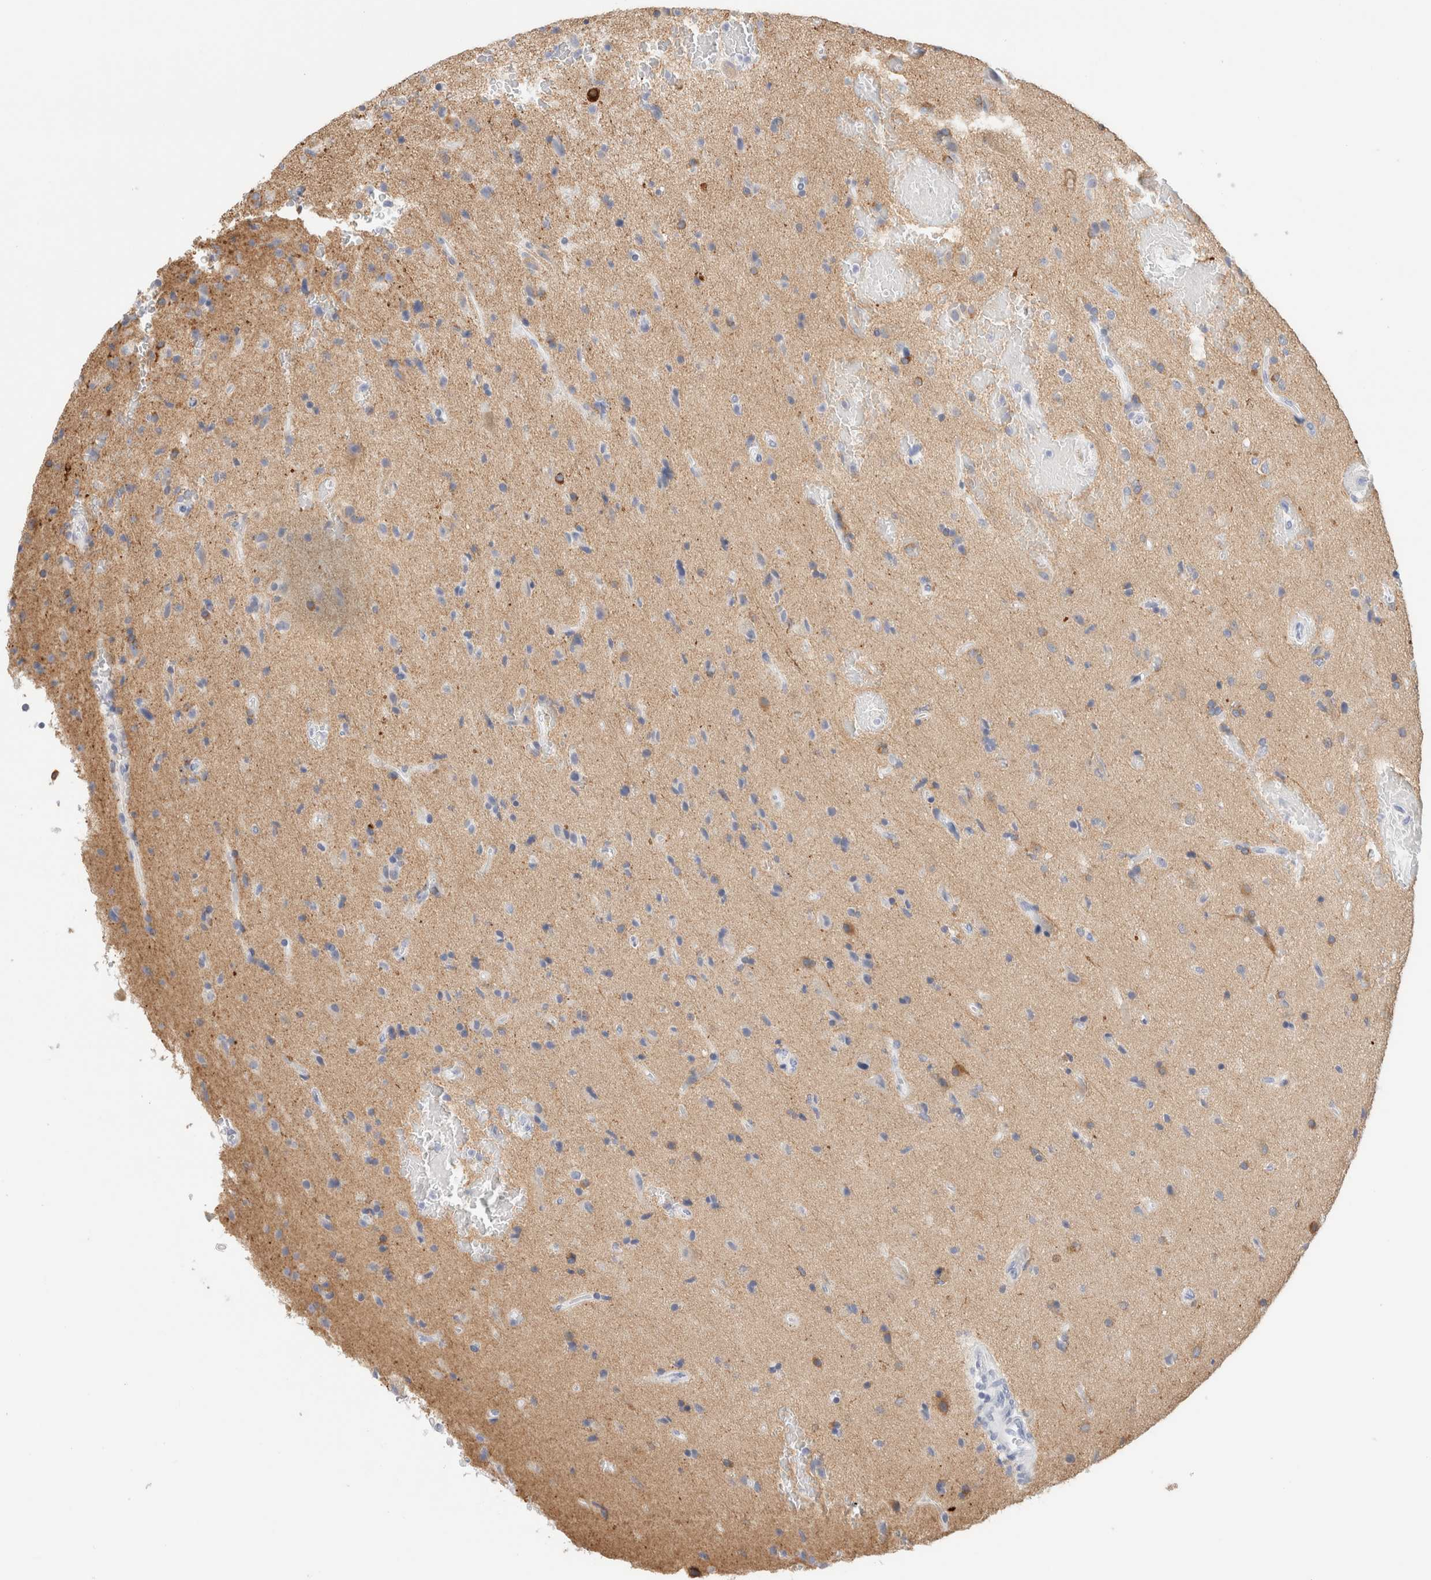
{"staining": {"intensity": "negative", "quantity": "none", "location": "none"}, "tissue": "glioma", "cell_type": "Tumor cells", "image_type": "cancer", "snomed": [{"axis": "morphology", "description": "Glioma, malignant, High grade"}, {"axis": "topography", "description": "Brain"}], "caption": "There is no significant staining in tumor cells of malignant glioma (high-grade). Brightfield microscopy of immunohistochemistry (IHC) stained with DAB (brown) and hematoxylin (blue), captured at high magnification.", "gene": "RTN4", "patient": {"sex": "male", "age": 72}}